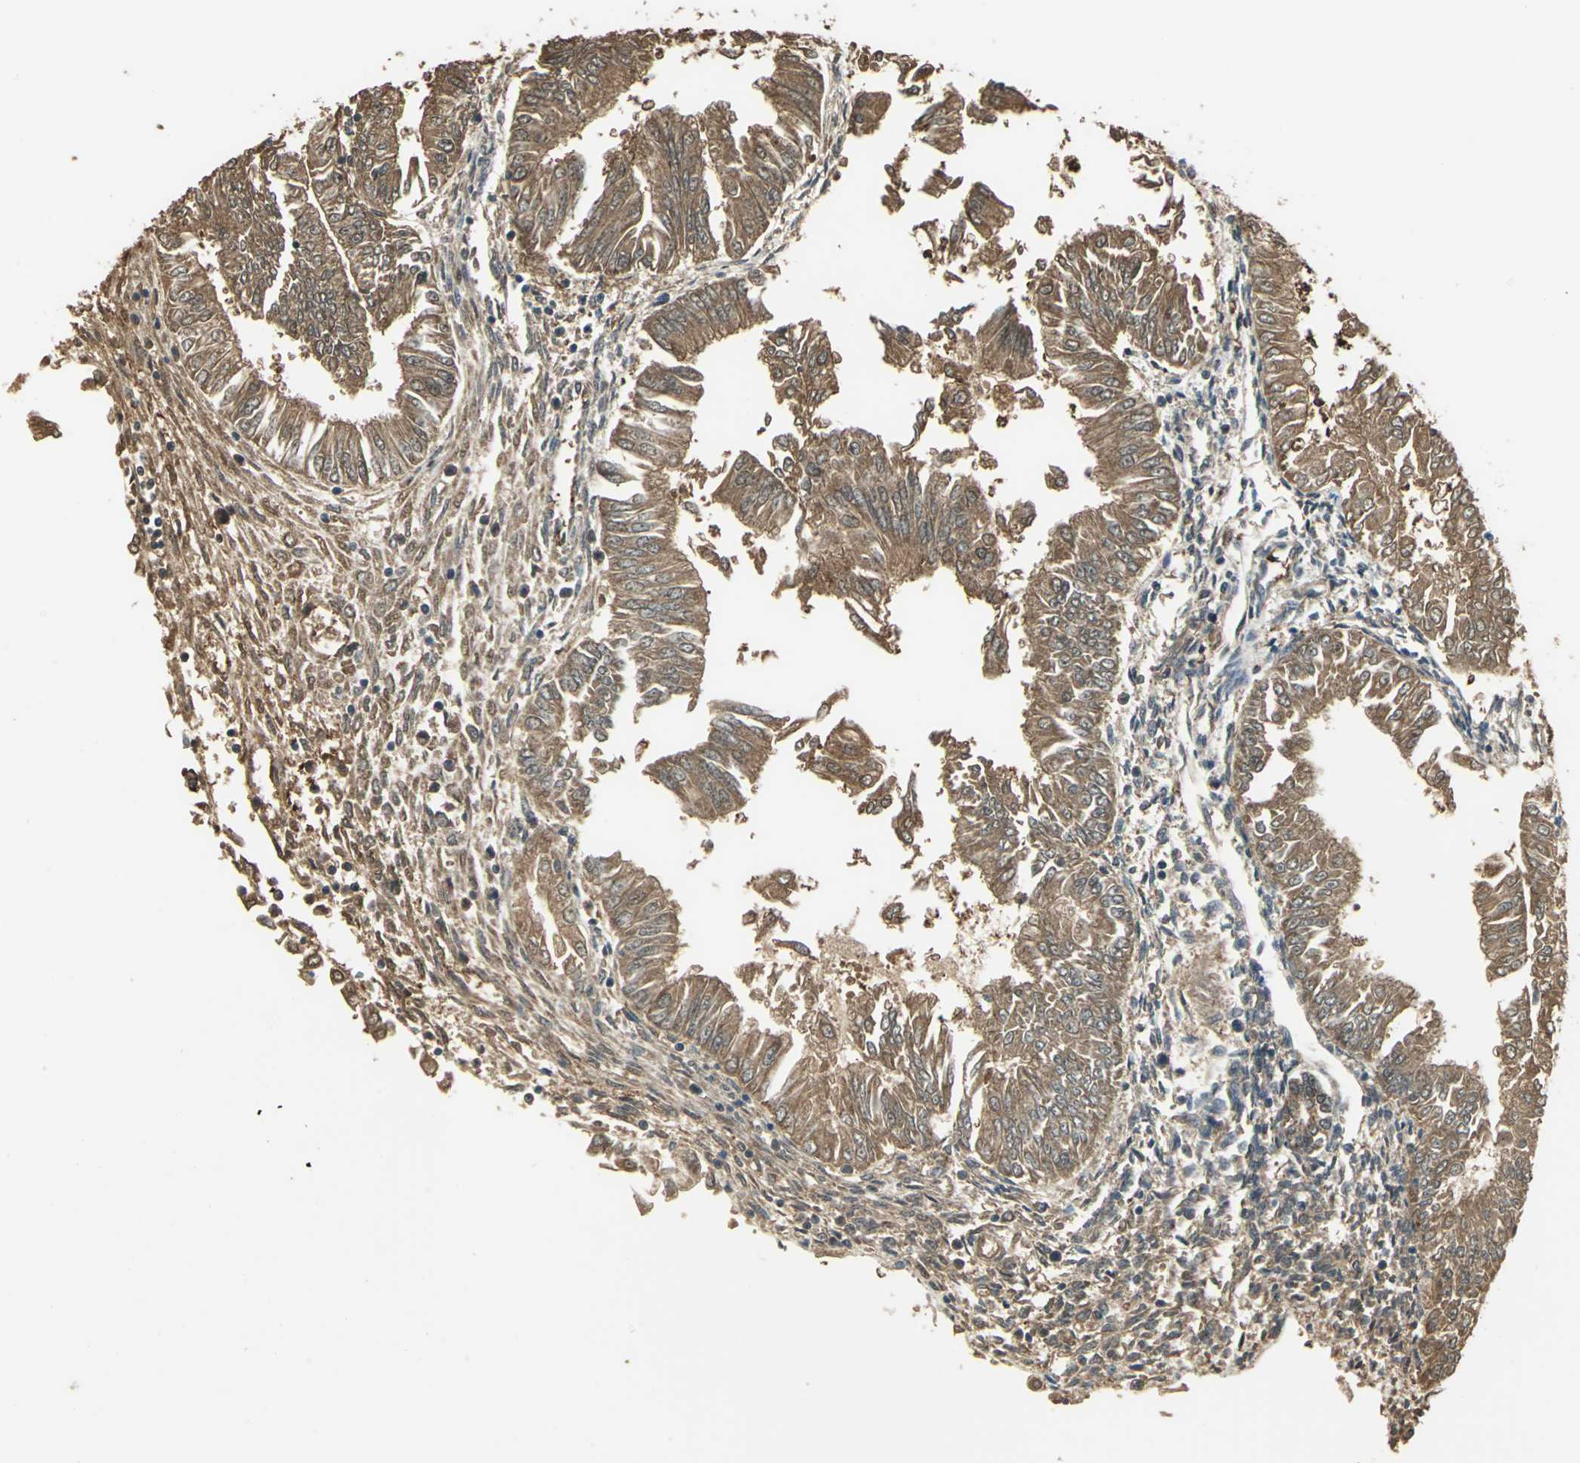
{"staining": {"intensity": "strong", "quantity": ">75%", "location": "cytoplasmic/membranous"}, "tissue": "endometrial cancer", "cell_type": "Tumor cells", "image_type": "cancer", "snomed": [{"axis": "morphology", "description": "Adenocarcinoma, NOS"}, {"axis": "topography", "description": "Endometrium"}], "caption": "Immunohistochemical staining of adenocarcinoma (endometrial) exhibits high levels of strong cytoplasmic/membranous expression in about >75% of tumor cells. (brown staining indicates protein expression, while blue staining denotes nuclei).", "gene": "DDAH1", "patient": {"sex": "female", "age": 53}}